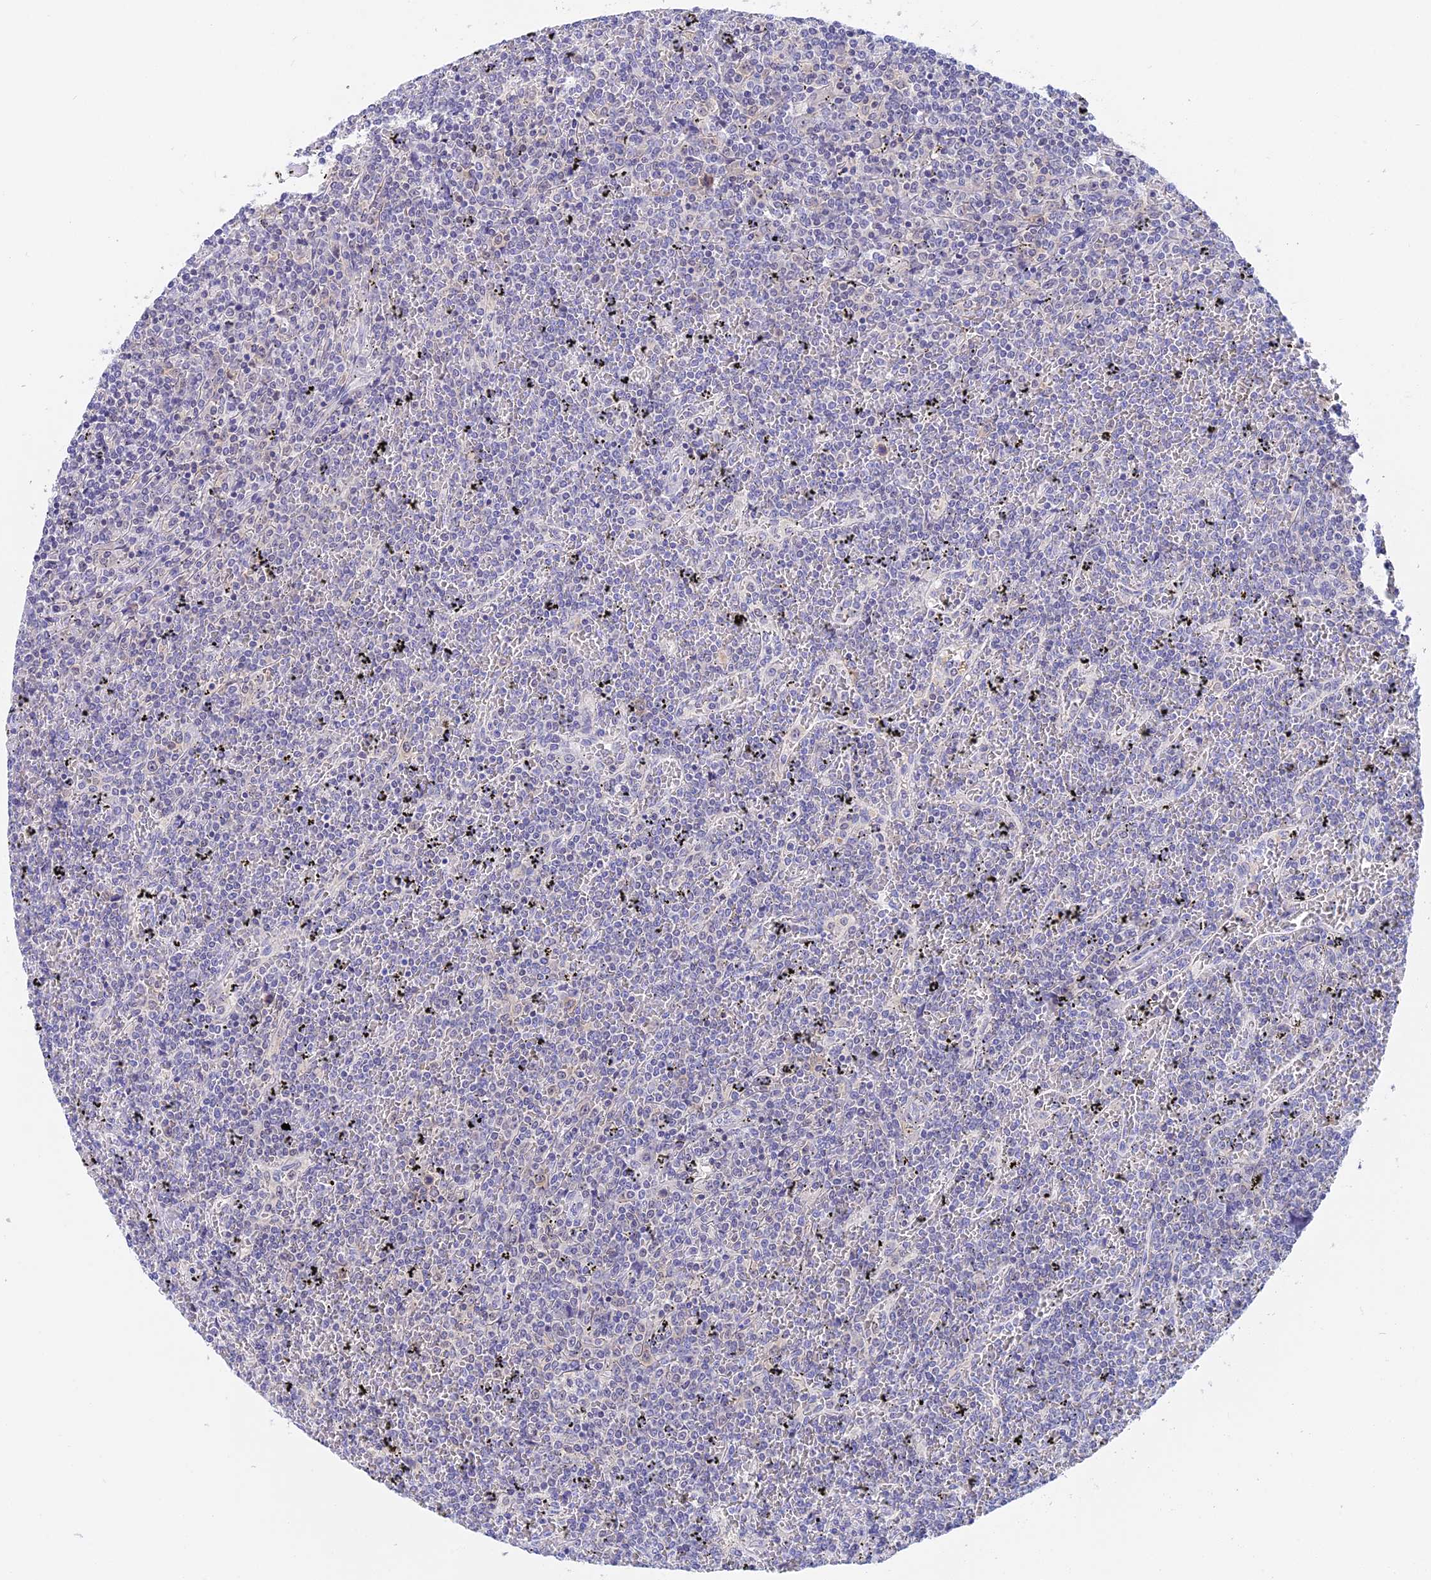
{"staining": {"intensity": "negative", "quantity": "none", "location": "none"}, "tissue": "lymphoma", "cell_type": "Tumor cells", "image_type": "cancer", "snomed": [{"axis": "morphology", "description": "Malignant lymphoma, non-Hodgkin's type, Low grade"}, {"axis": "topography", "description": "Spleen"}], "caption": "This is an immunohistochemistry micrograph of lymphoma. There is no staining in tumor cells.", "gene": "STUB1", "patient": {"sex": "female", "age": 19}}